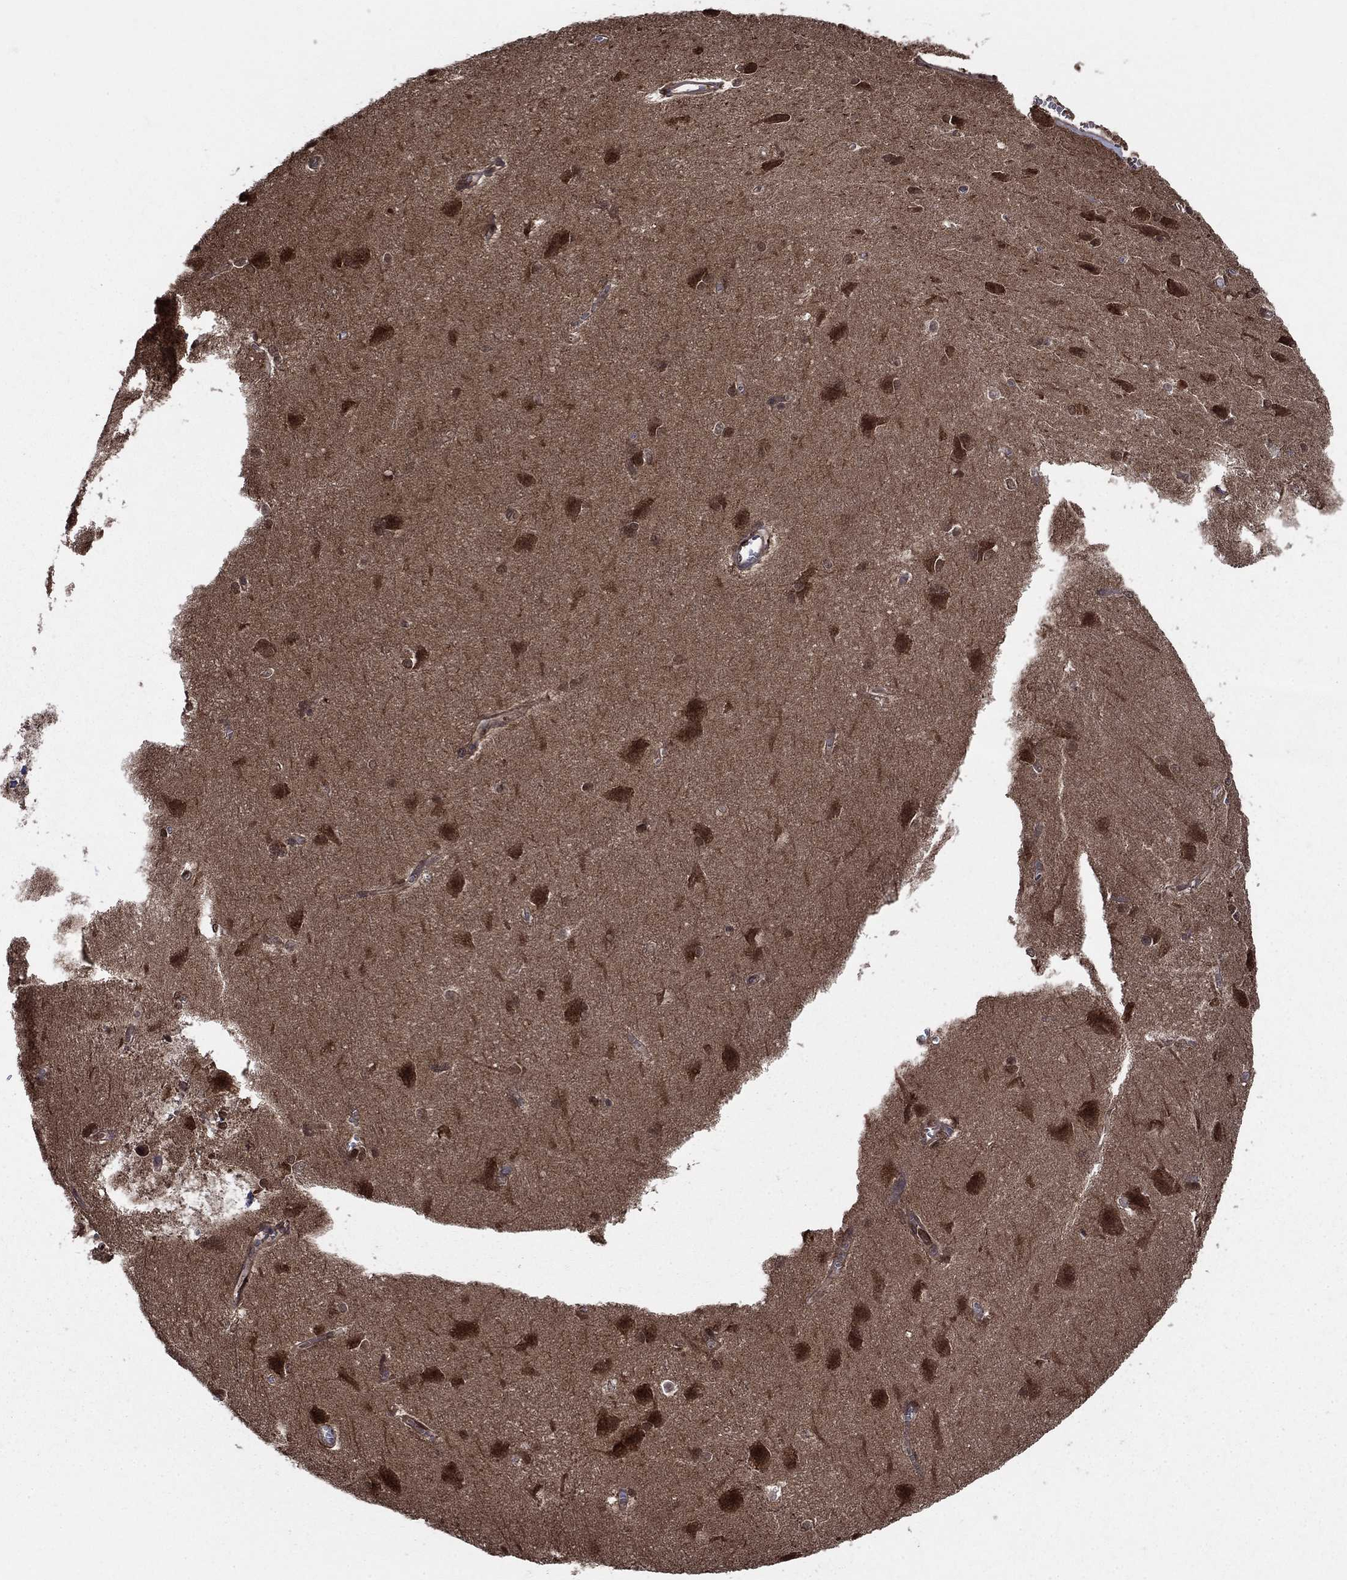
{"staining": {"intensity": "negative", "quantity": "none", "location": "none"}, "tissue": "cerebral cortex", "cell_type": "Endothelial cells", "image_type": "normal", "snomed": [{"axis": "morphology", "description": "Normal tissue, NOS"}, {"axis": "topography", "description": "Cerebral cortex"}], "caption": "This micrograph is of normal cerebral cortex stained with immunohistochemistry to label a protein in brown with the nuclei are counter-stained blue. There is no expression in endothelial cells. Nuclei are stained in blue.", "gene": "CACYBP", "patient": {"sex": "male", "age": 37}}